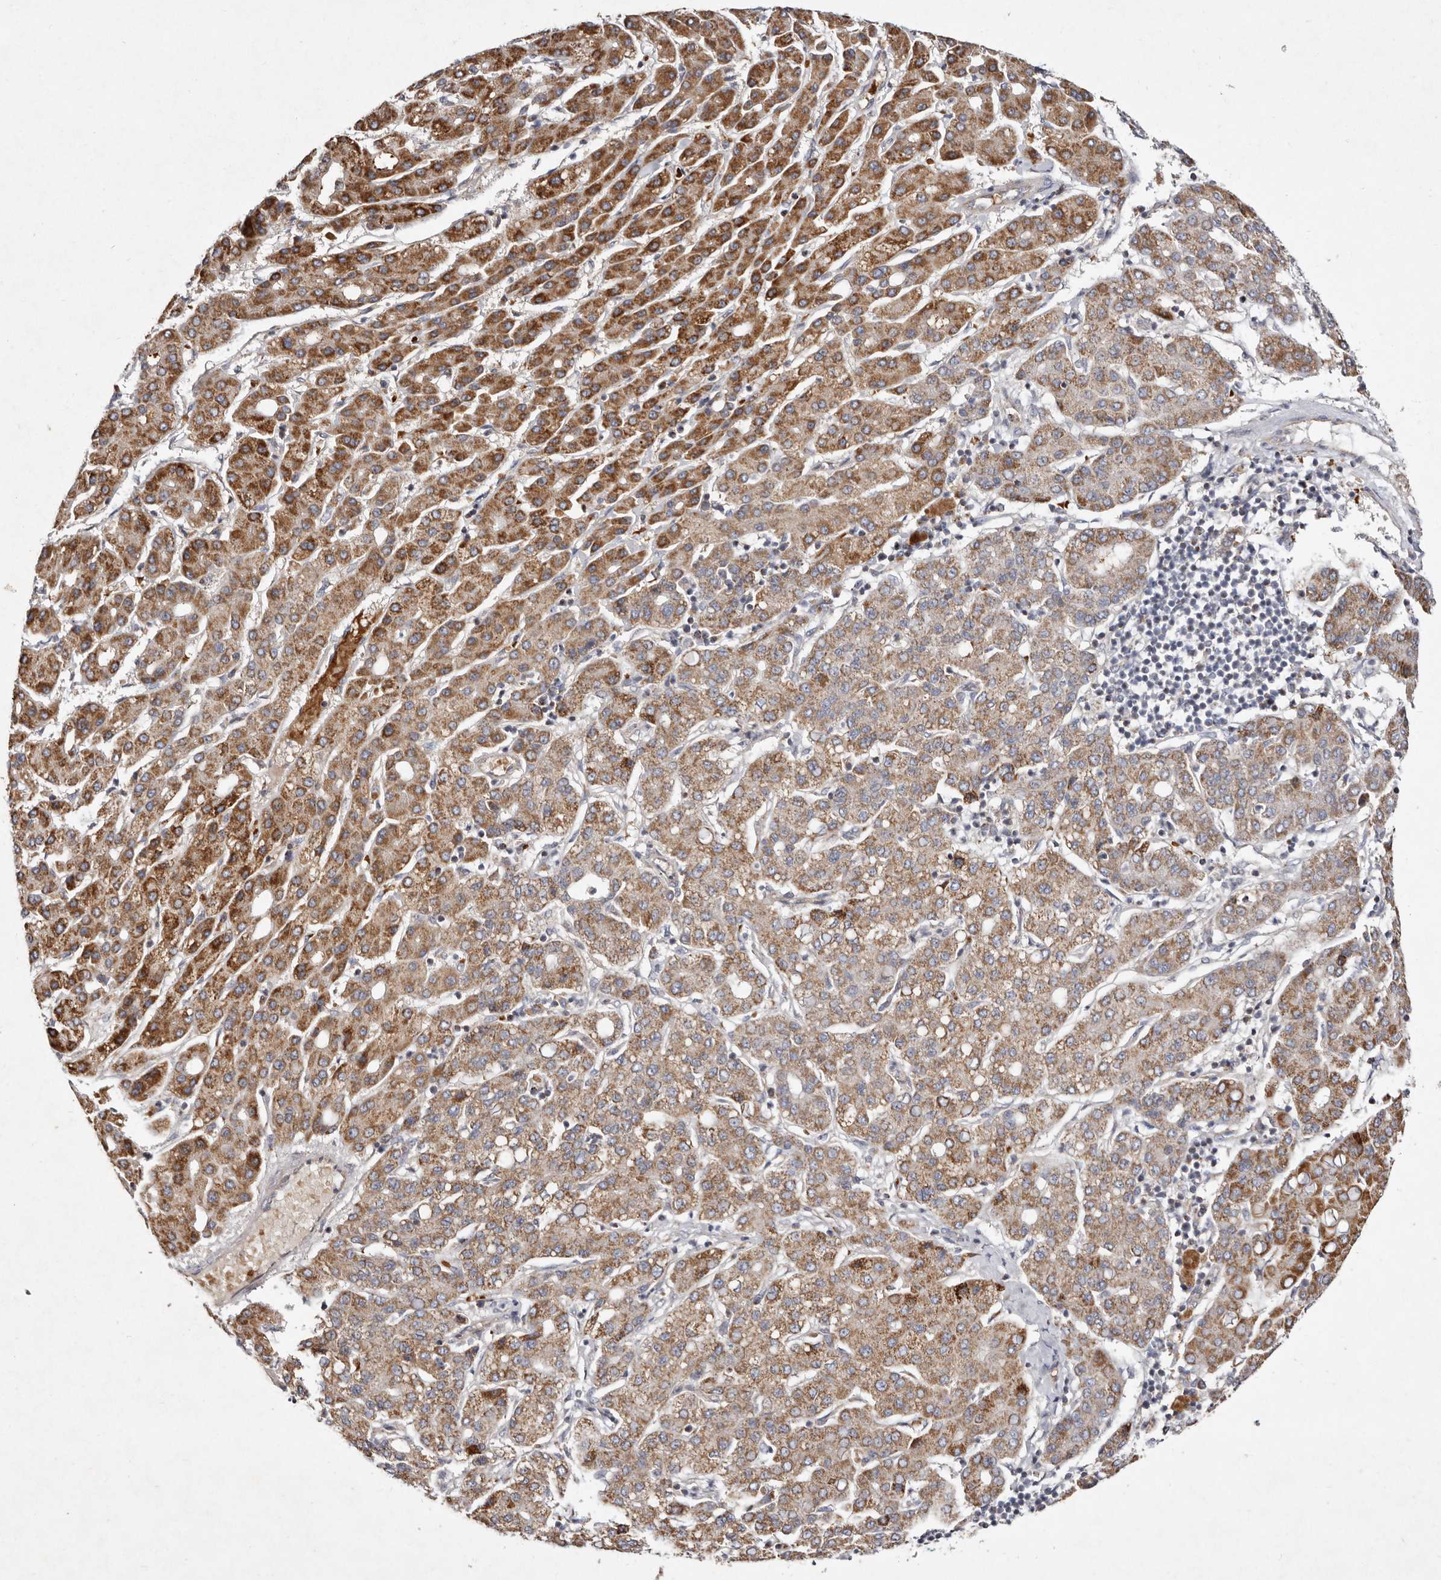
{"staining": {"intensity": "moderate", "quantity": ">75%", "location": "cytoplasmic/membranous"}, "tissue": "liver cancer", "cell_type": "Tumor cells", "image_type": "cancer", "snomed": [{"axis": "morphology", "description": "Carcinoma, Hepatocellular, NOS"}, {"axis": "topography", "description": "Liver"}], "caption": "The immunohistochemical stain shows moderate cytoplasmic/membranous staining in tumor cells of liver hepatocellular carcinoma tissue.", "gene": "SLC25A20", "patient": {"sex": "male", "age": 65}}